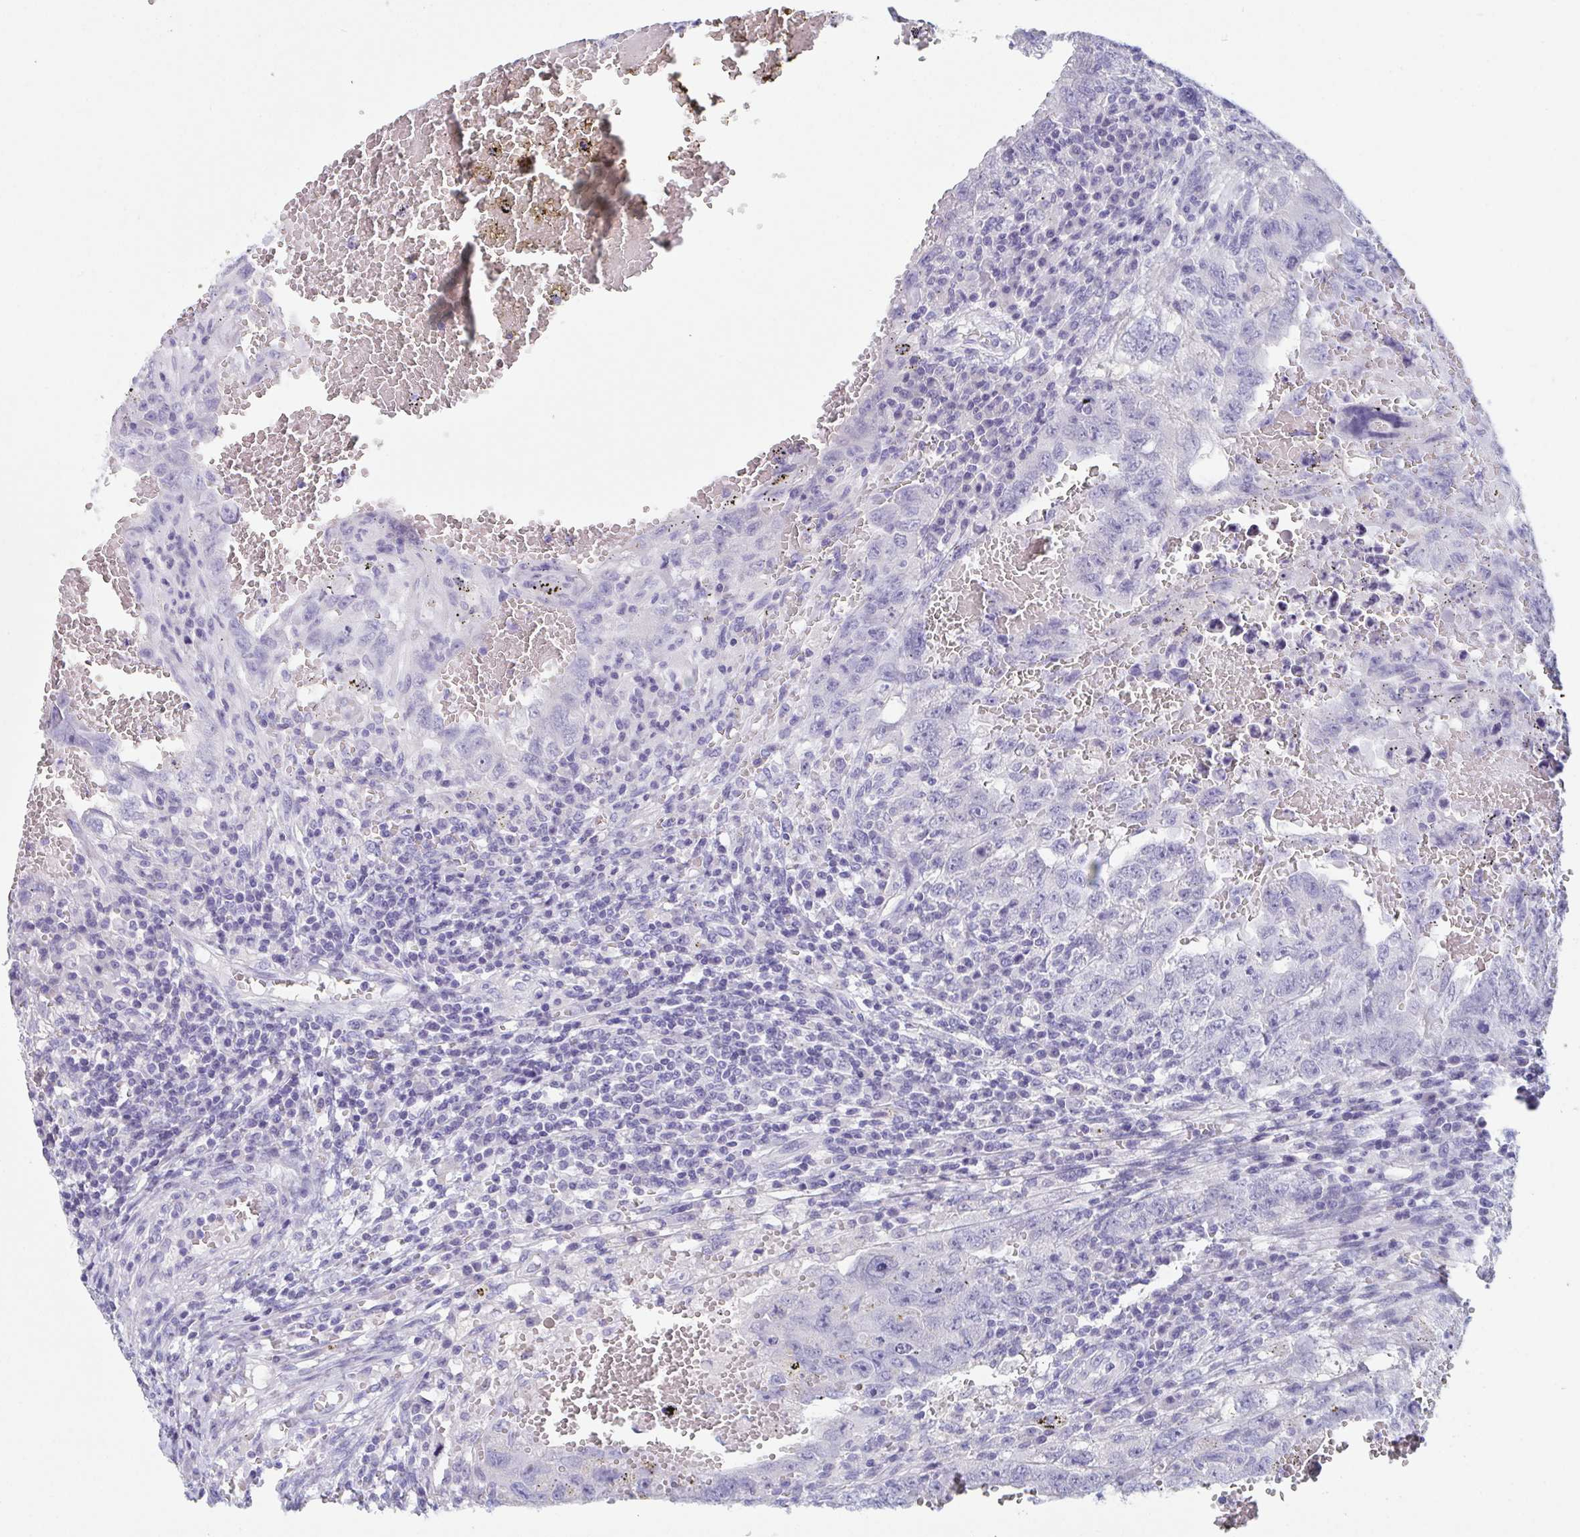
{"staining": {"intensity": "negative", "quantity": "none", "location": "none"}, "tissue": "testis cancer", "cell_type": "Tumor cells", "image_type": "cancer", "snomed": [{"axis": "morphology", "description": "Carcinoma, Embryonal, NOS"}, {"axis": "topography", "description": "Testis"}], "caption": "There is no significant expression in tumor cells of testis cancer.", "gene": "ZPBP", "patient": {"sex": "male", "age": 26}}